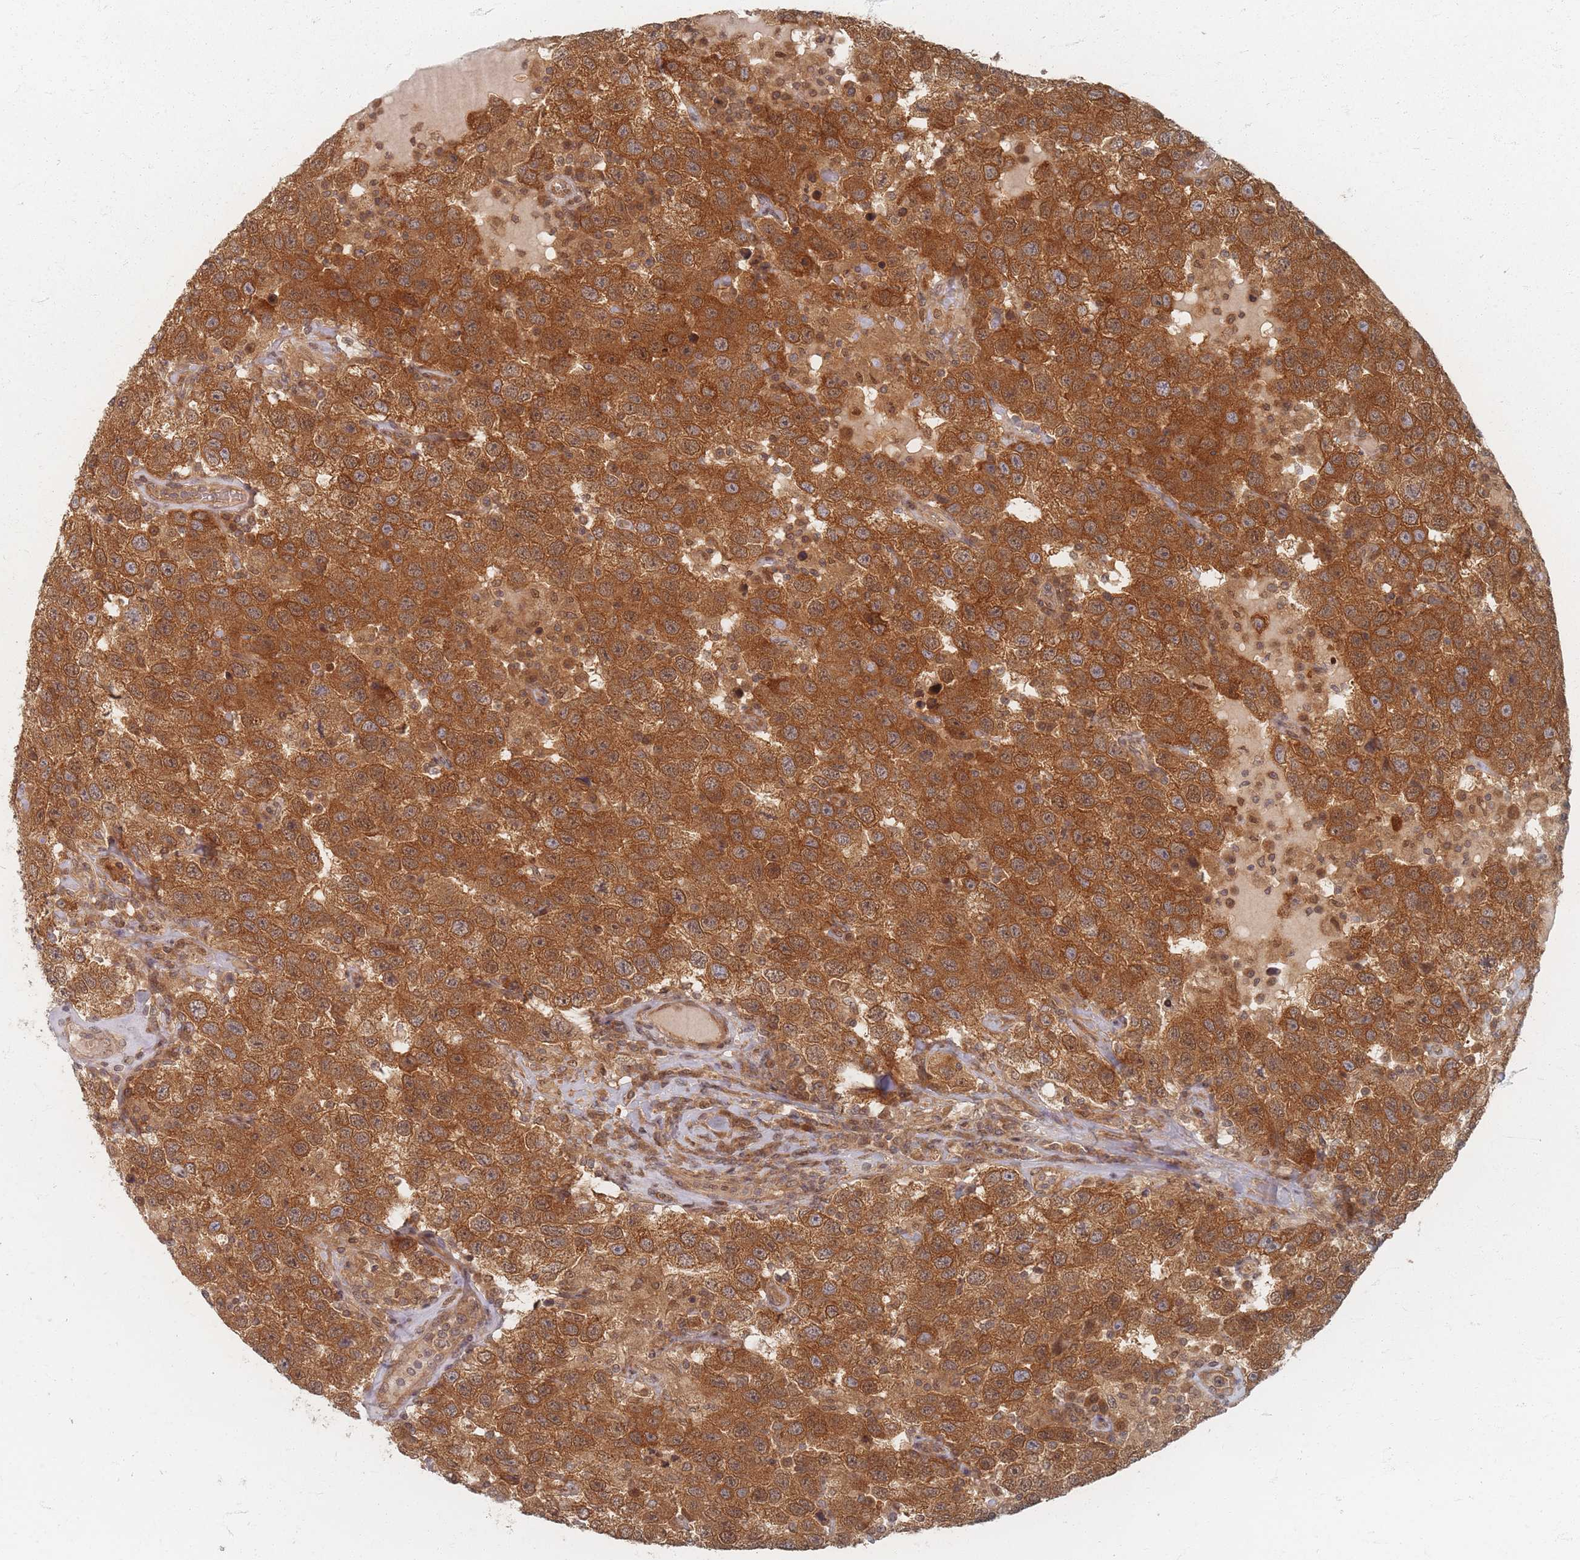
{"staining": {"intensity": "strong", "quantity": ">75%", "location": "cytoplasmic/membranous"}, "tissue": "testis cancer", "cell_type": "Tumor cells", "image_type": "cancer", "snomed": [{"axis": "morphology", "description": "Seminoma, NOS"}, {"axis": "topography", "description": "Testis"}], "caption": "Immunohistochemistry (DAB) staining of human seminoma (testis) demonstrates strong cytoplasmic/membranous protein positivity in about >75% of tumor cells.", "gene": "PSMD9", "patient": {"sex": "male", "age": 41}}